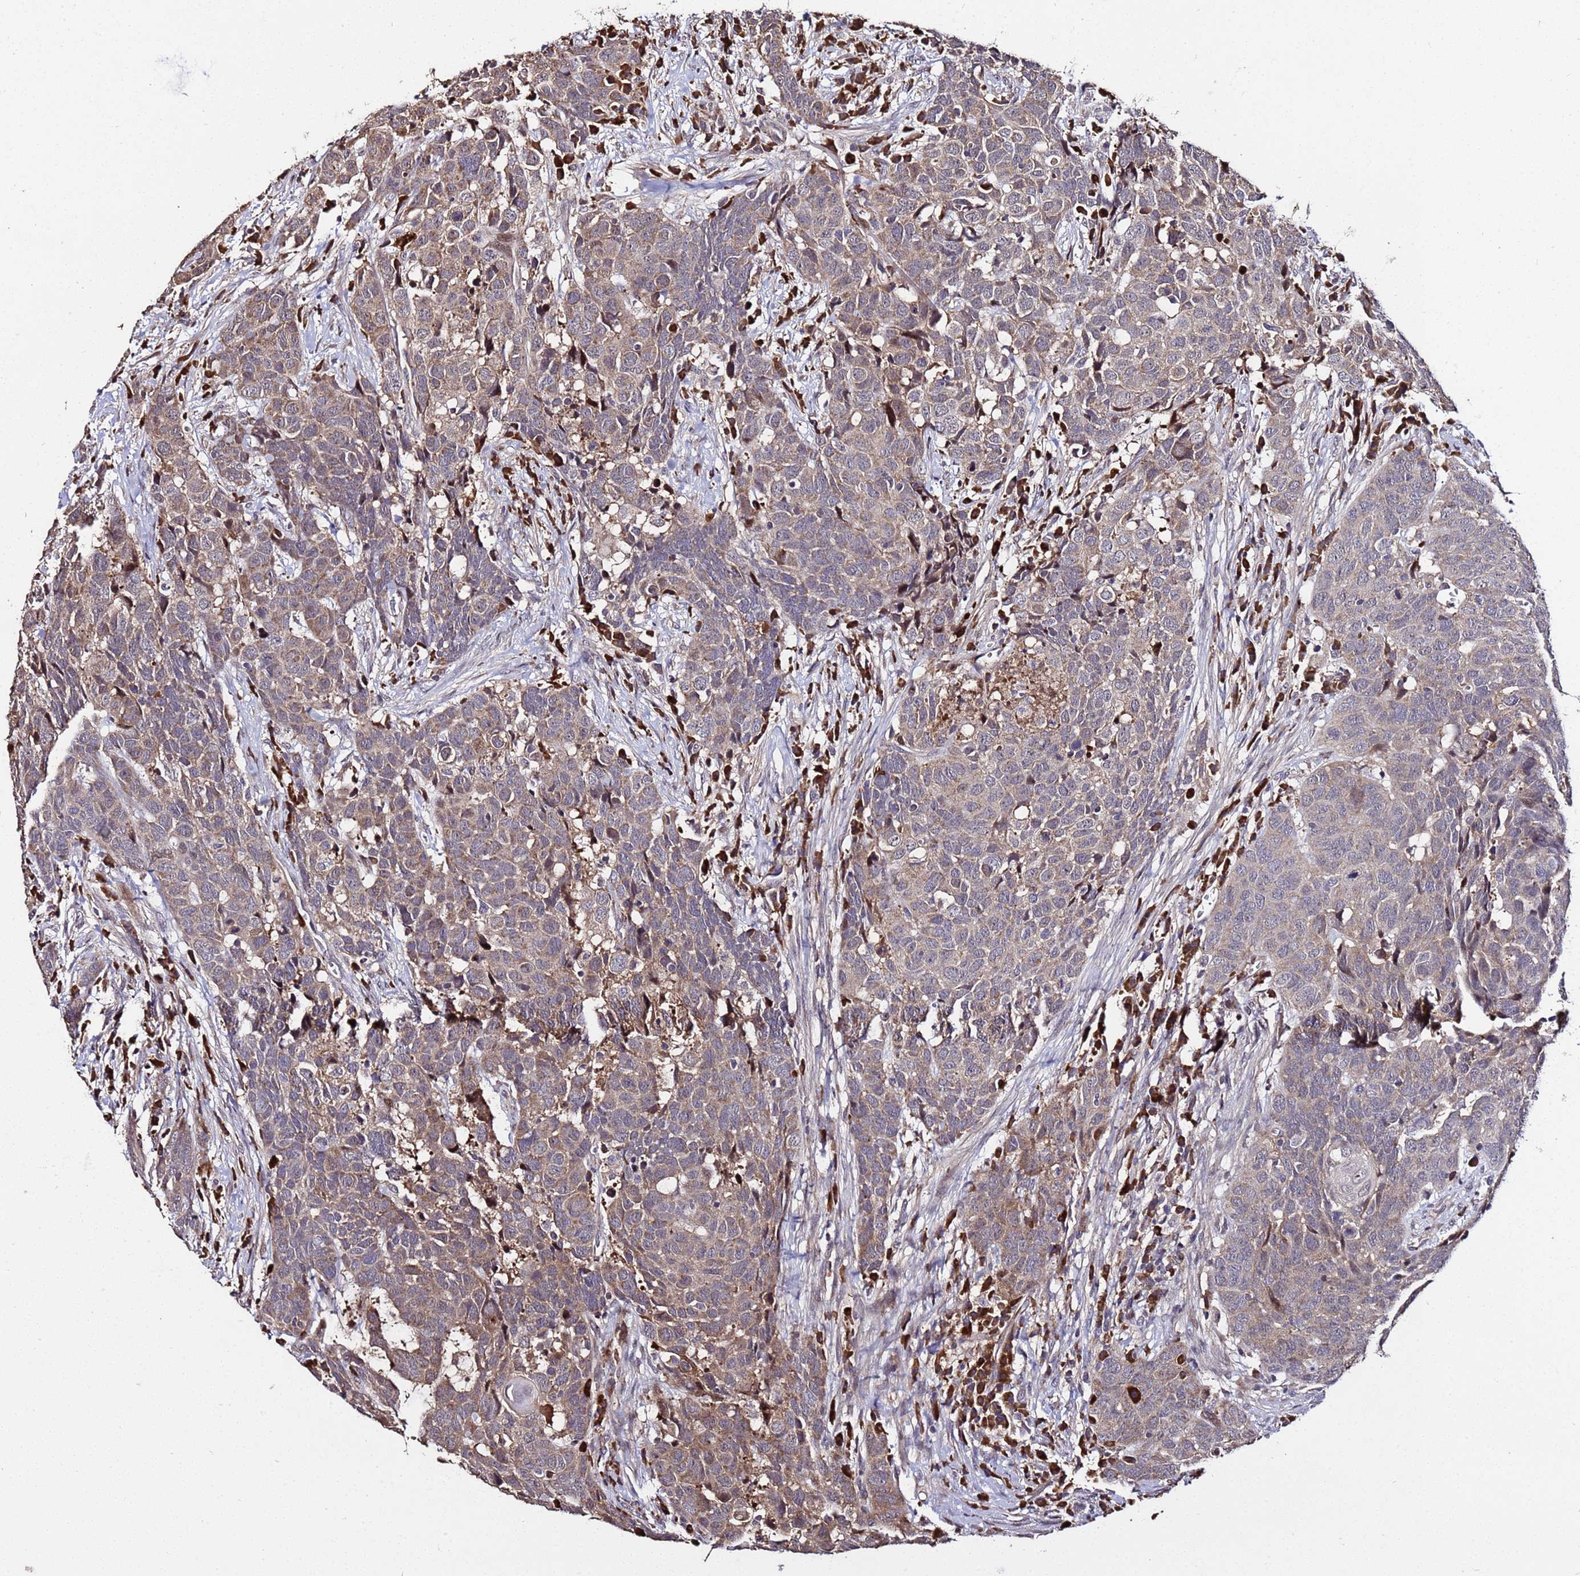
{"staining": {"intensity": "moderate", "quantity": ">75%", "location": "cytoplasmic/membranous"}, "tissue": "head and neck cancer", "cell_type": "Tumor cells", "image_type": "cancer", "snomed": [{"axis": "morphology", "description": "Squamous cell carcinoma, NOS"}, {"axis": "topography", "description": "Head-Neck"}], "caption": "A brown stain highlights moderate cytoplasmic/membranous expression of a protein in human head and neck cancer tumor cells.", "gene": "WNK4", "patient": {"sex": "male", "age": 66}}